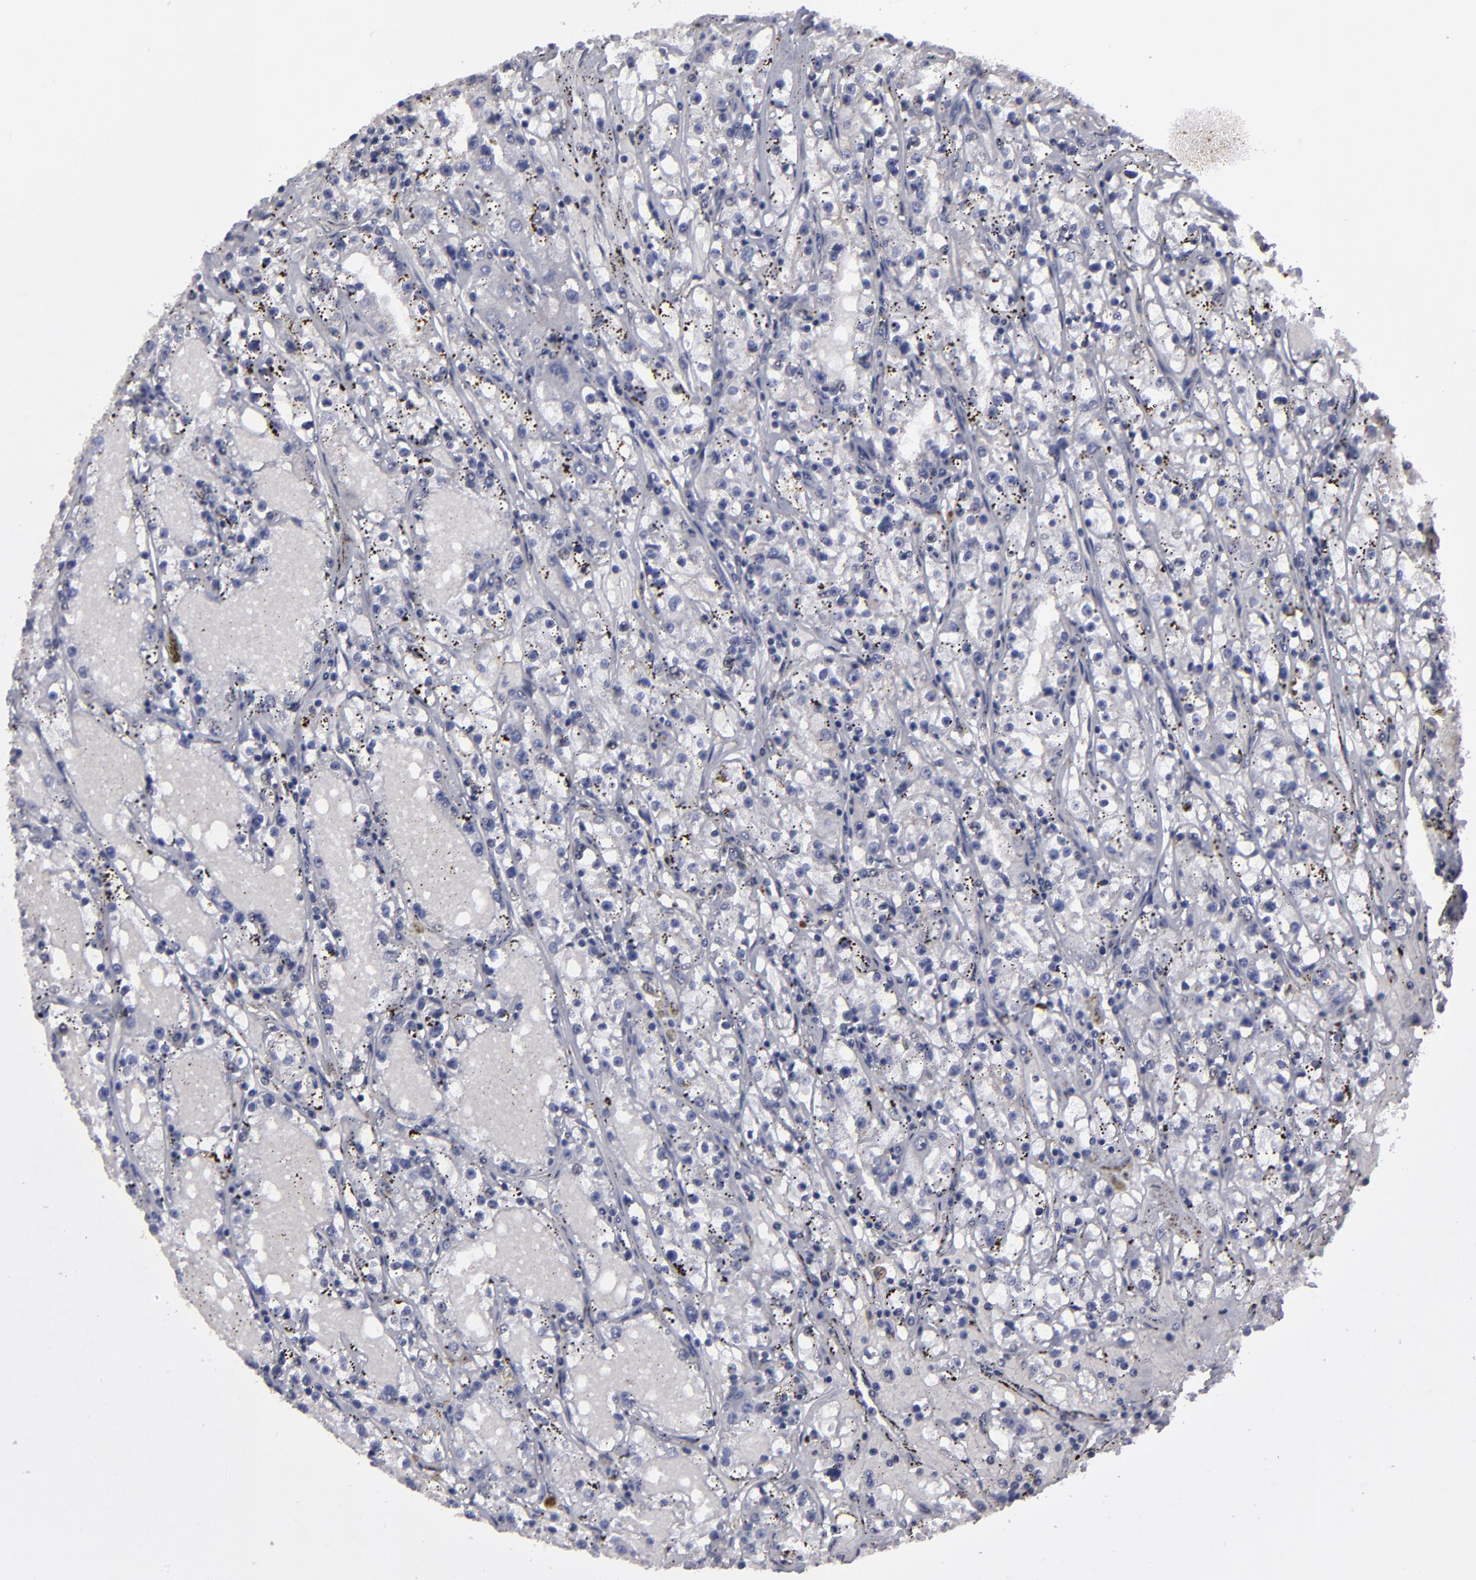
{"staining": {"intensity": "negative", "quantity": "none", "location": "none"}, "tissue": "renal cancer", "cell_type": "Tumor cells", "image_type": "cancer", "snomed": [{"axis": "morphology", "description": "Adenocarcinoma, NOS"}, {"axis": "topography", "description": "Kidney"}], "caption": "This is an immunohistochemistry histopathology image of human renal cancer (adenocarcinoma). There is no positivity in tumor cells.", "gene": "ZNF175", "patient": {"sex": "male", "age": 56}}